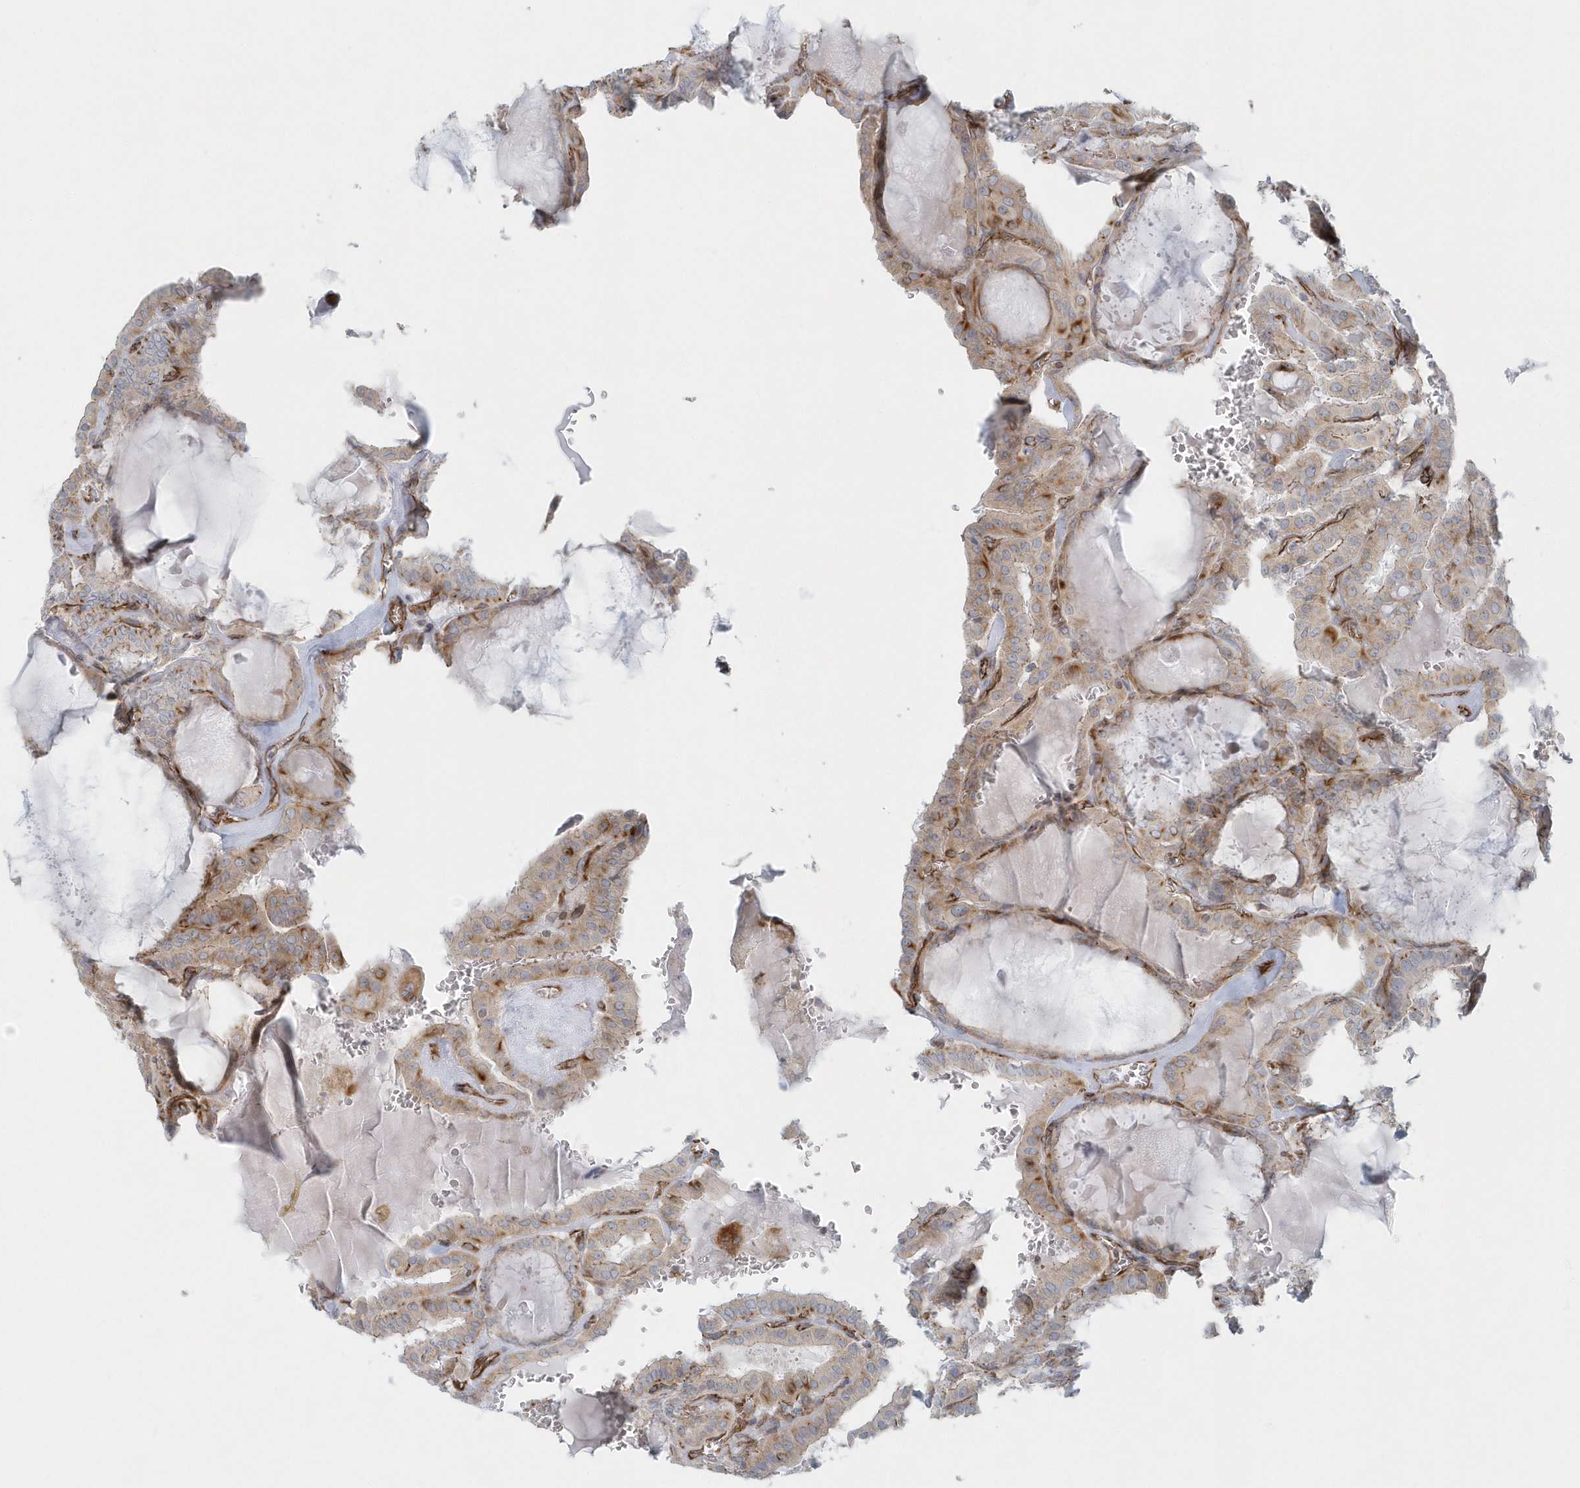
{"staining": {"intensity": "moderate", "quantity": "<25%", "location": "cytoplasmic/membranous"}, "tissue": "thyroid cancer", "cell_type": "Tumor cells", "image_type": "cancer", "snomed": [{"axis": "morphology", "description": "Papillary adenocarcinoma, NOS"}, {"axis": "topography", "description": "Thyroid gland"}], "caption": "Immunohistochemistry (IHC) staining of papillary adenocarcinoma (thyroid), which displays low levels of moderate cytoplasmic/membranous staining in about <25% of tumor cells indicating moderate cytoplasmic/membranous protein expression. The staining was performed using DAB (brown) for protein detection and nuclei were counterstained in hematoxylin (blue).", "gene": "GPR152", "patient": {"sex": "male", "age": 52}}